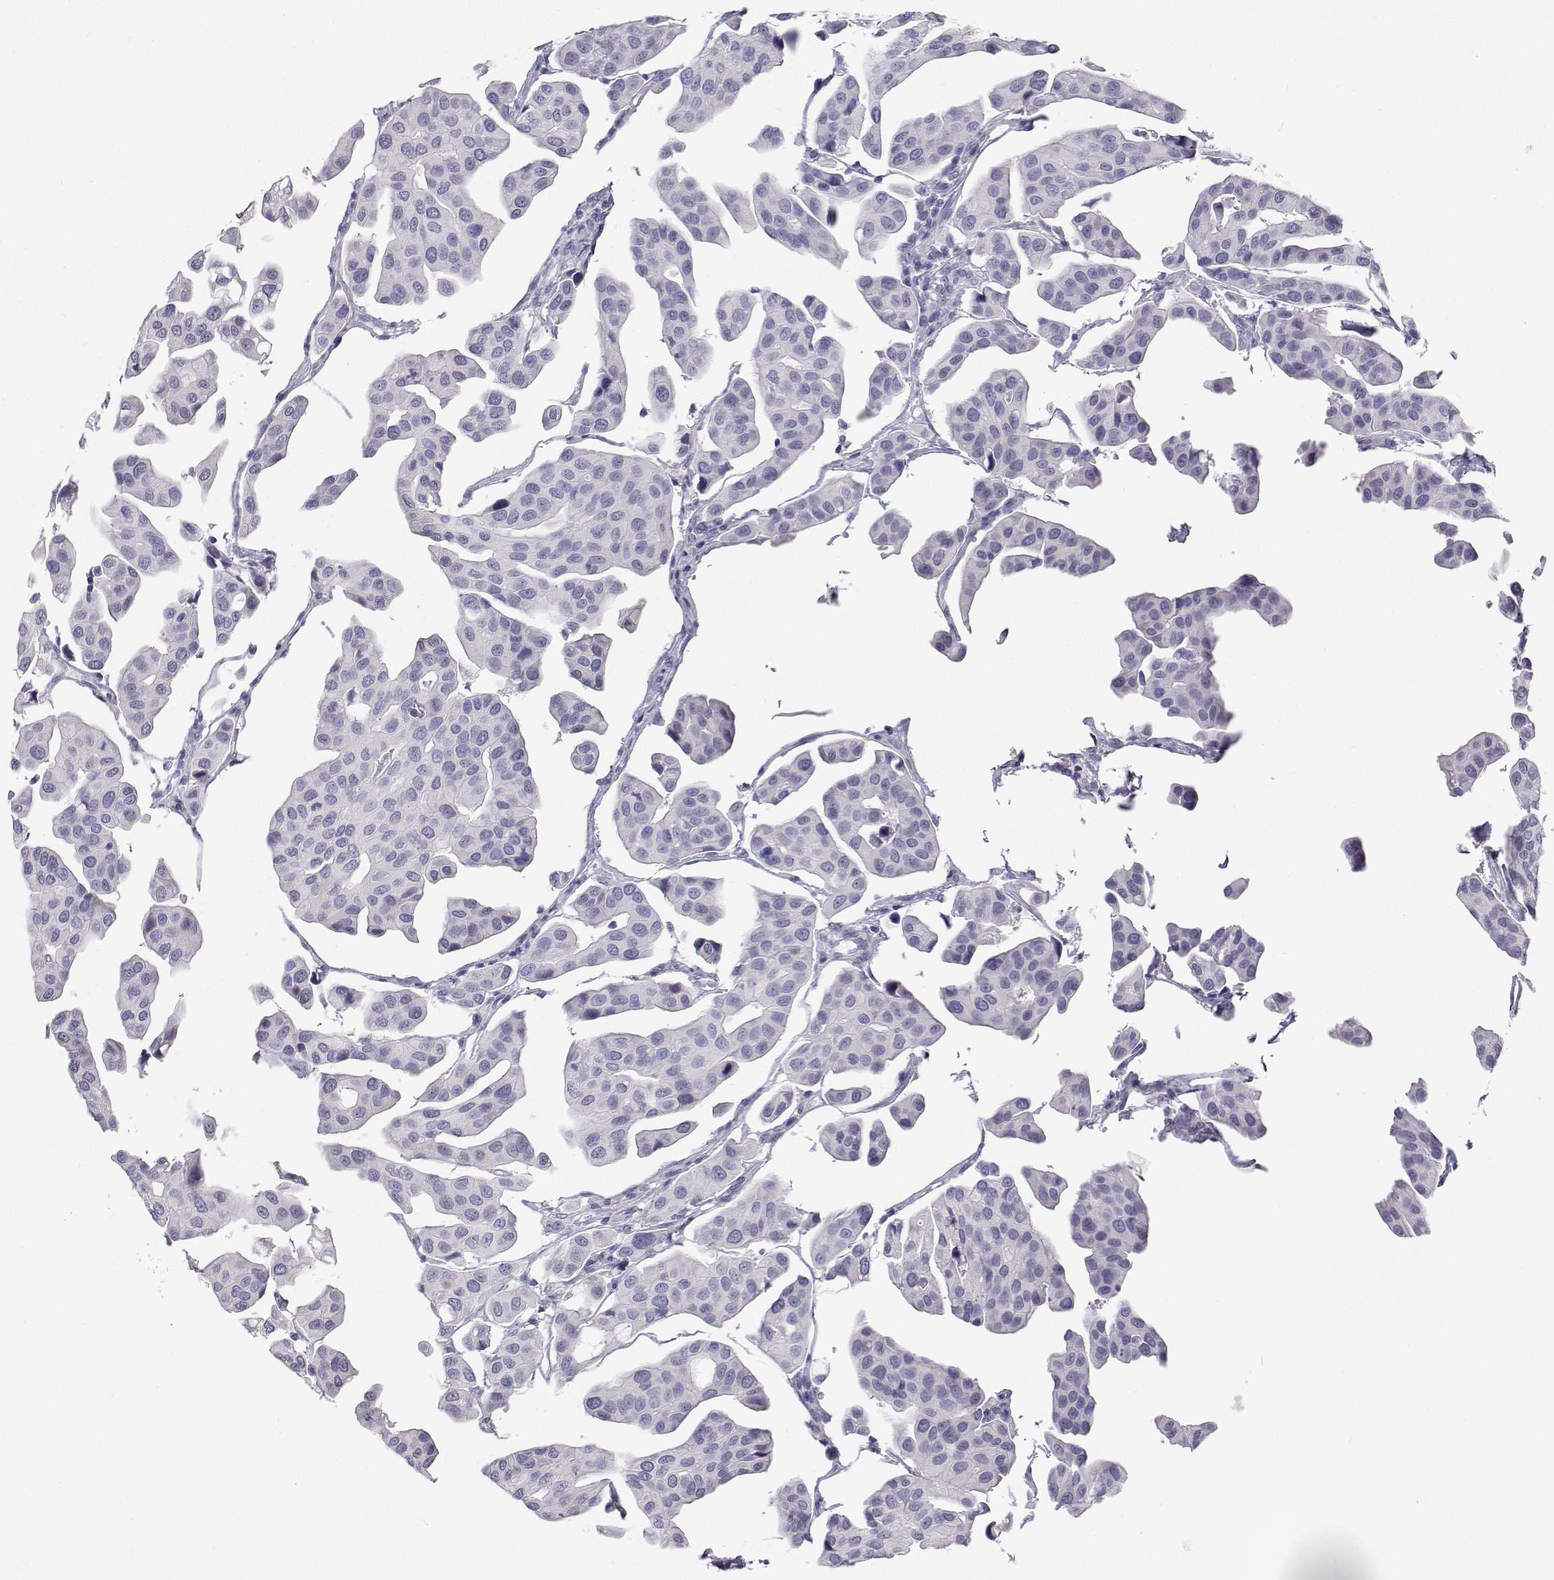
{"staining": {"intensity": "negative", "quantity": "none", "location": "none"}, "tissue": "renal cancer", "cell_type": "Tumor cells", "image_type": "cancer", "snomed": [{"axis": "morphology", "description": "Adenocarcinoma, NOS"}, {"axis": "topography", "description": "Urinary bladder"}], "caption": "This is an immunohistochemistry (IHC) photomicrograph of human renal cancer. There is no positivity in tumor cells.", "gene": "TTN", "patient": {"sex": "male", "age": 61}}